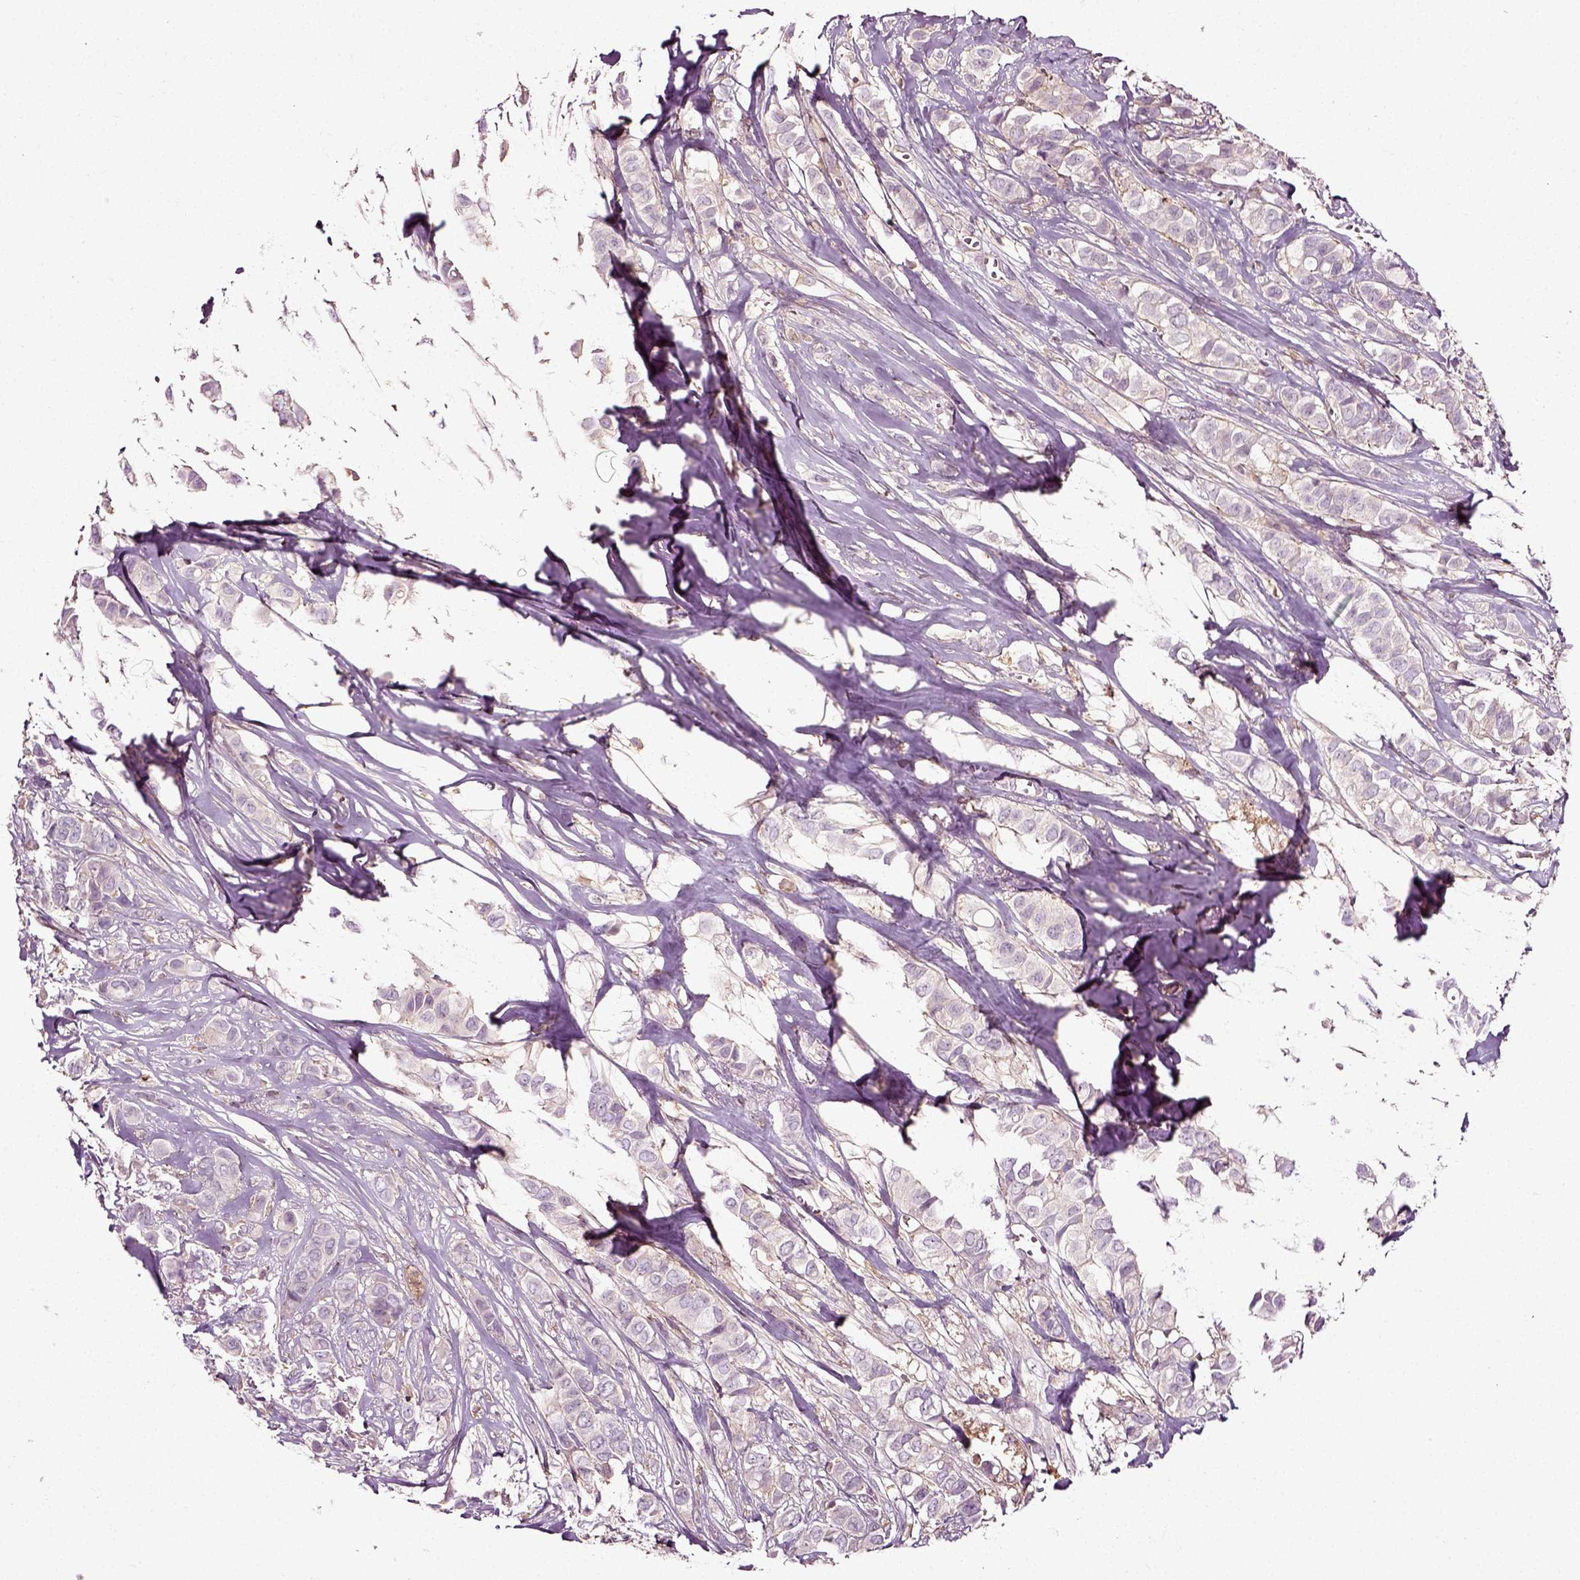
{"staining": {"intensity": "negative", "quantity": "none", "location": "none"}, "tissue": "breast cancer", "cell_type": "Tumor cells", "image_type": "cancer", "snomed": [{"axis": "morphology", "description": "Duct carcinoma"}, {"axis": "topography", "description": "Breast"}], "caption": "High power microscopy image of an immunohistochemistry image of intraductal carcinoma (breast), revealing no significant staining in tumor cells. (IHC, brightfield microscopy, high magnification).", "gene": "RHOF", "patient": {"sex": "female", "age": 85}}